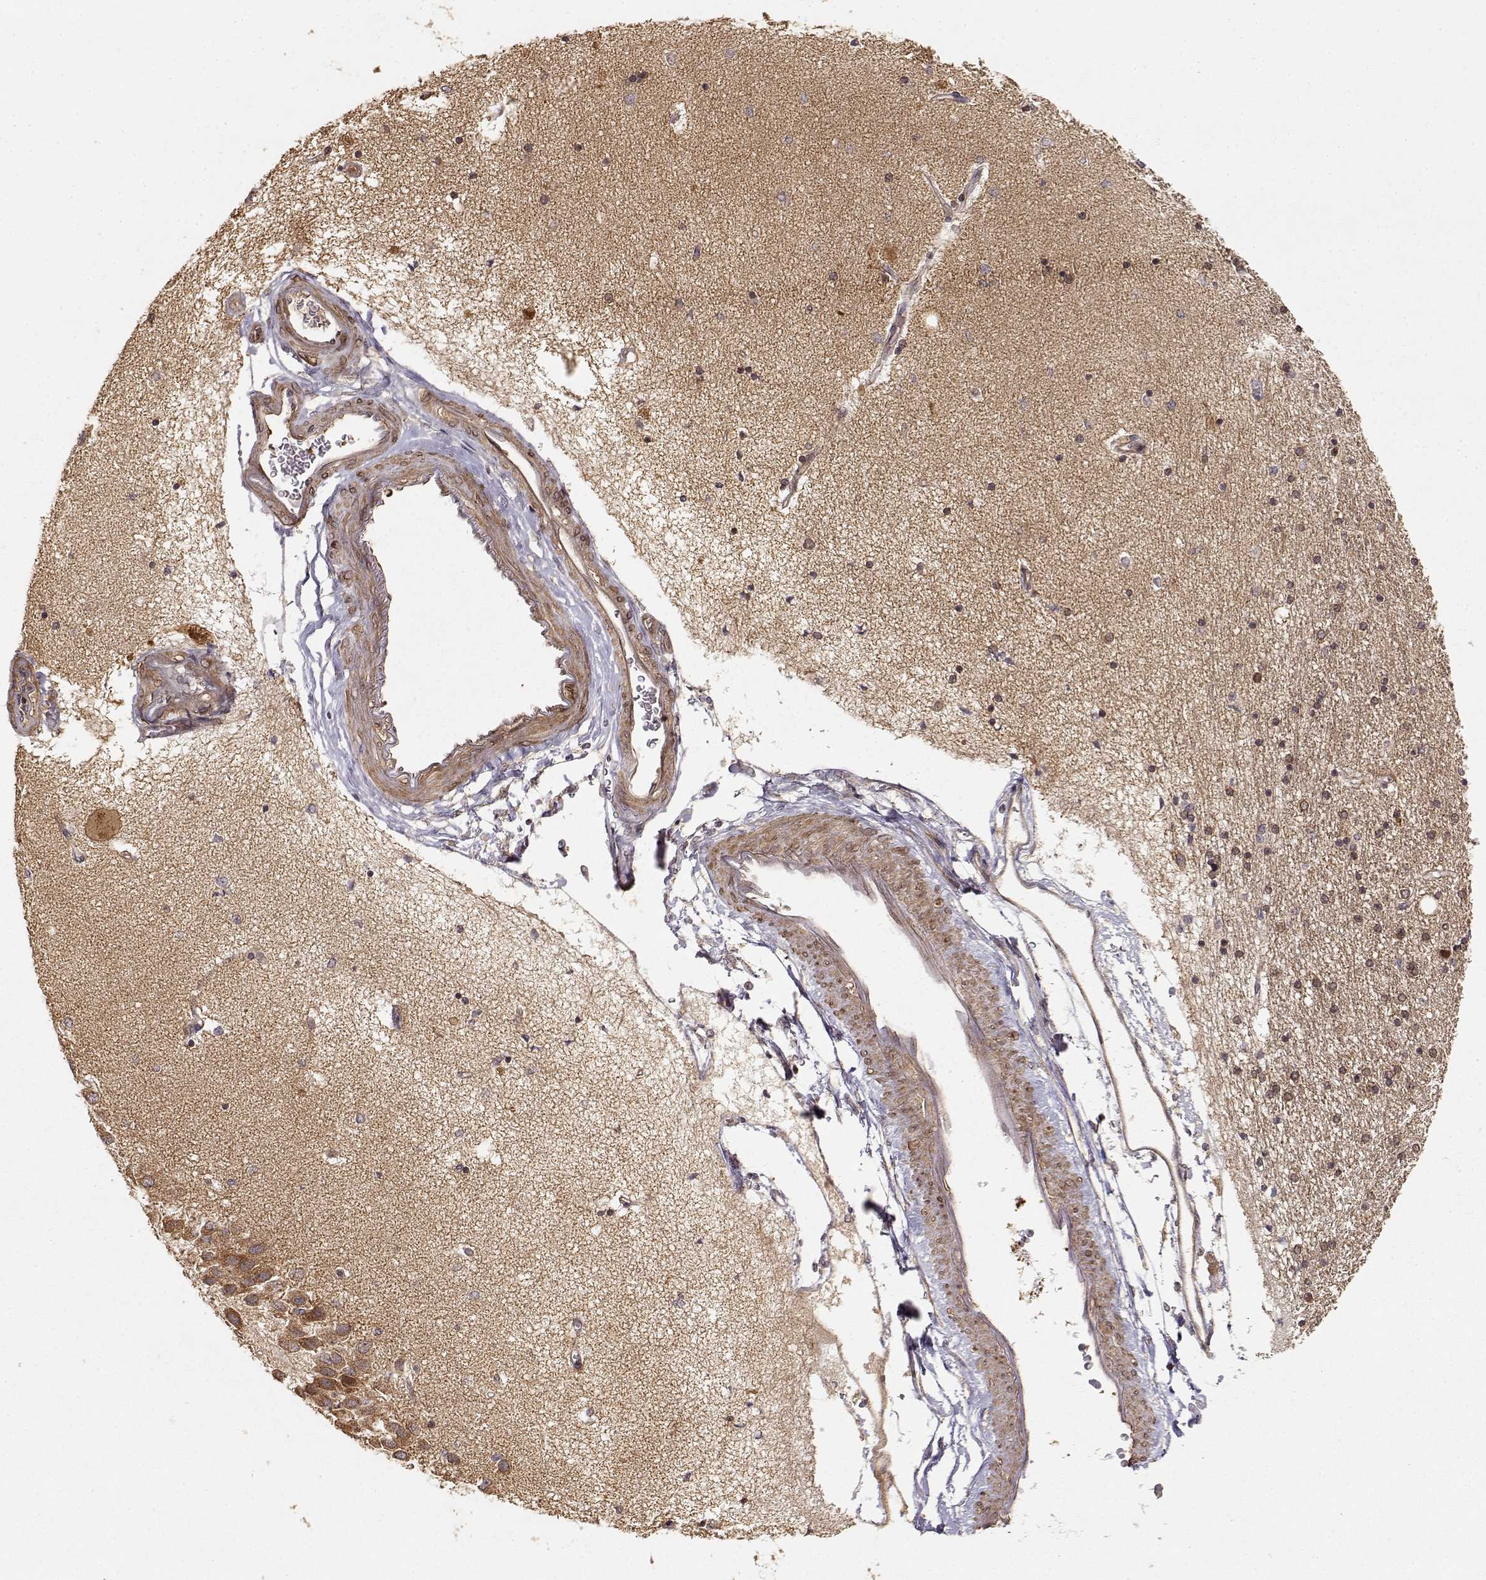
{"staining": {"intensity": "weak", "quantity": "<25%", "location": "cytoplasmic/membranous"}, "tissue": "hippocampus", "cell_type": "Glial cells", "image_type": "normal", "snomed": [{"axis": "morphology", "description": "Normal tissue, NOS"}, {"axis": "topography", "description": "Hippocampus"}], "caption": "Immunohistochemistry of unremarkable human hippocampus shows no expression in glial cells.", "gene": "PICK1", "patient": {"sex": "female", "age": 54}}